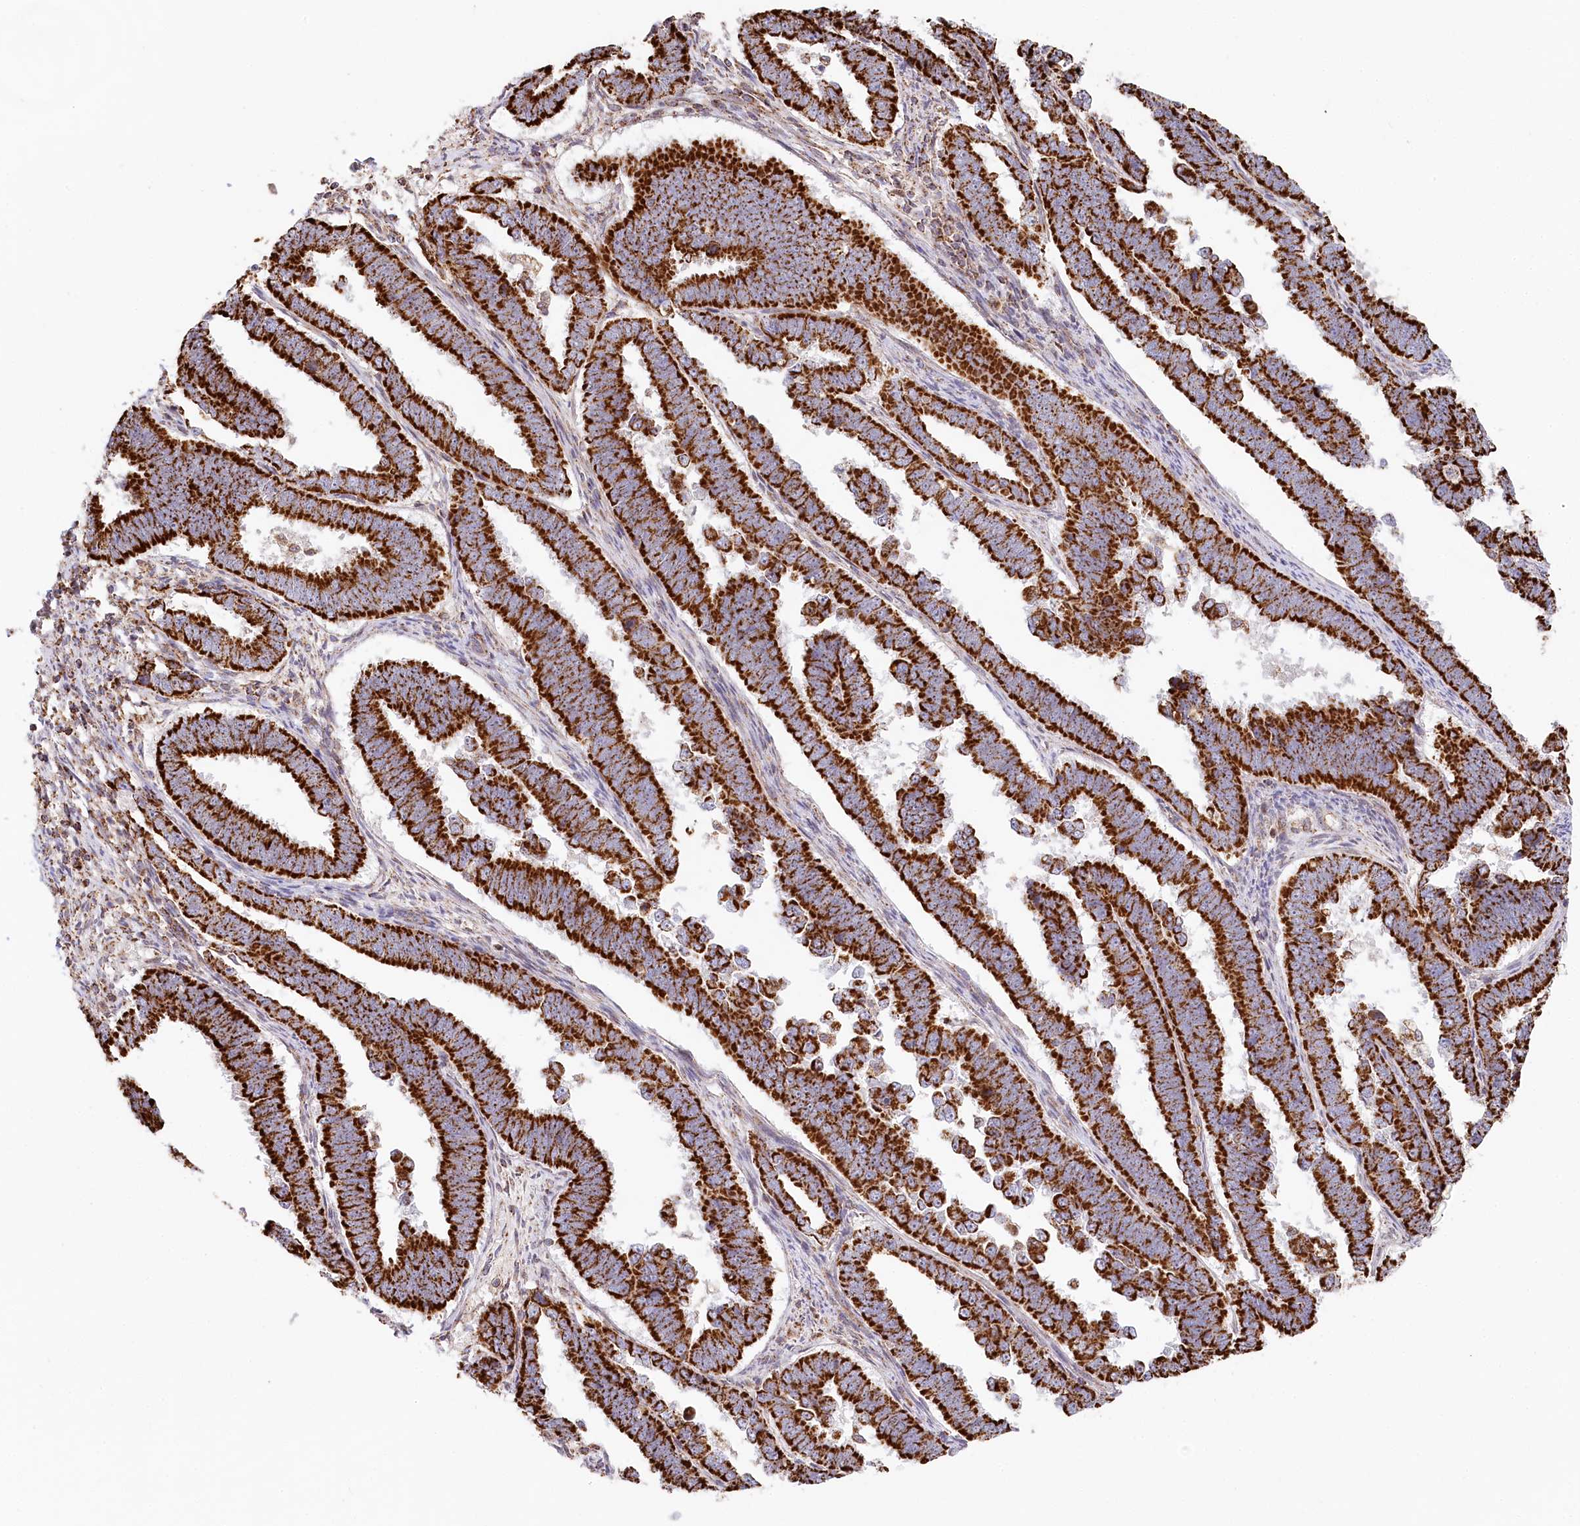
{"staining": {"intensity": "strong", "quantity": ">75%", "location": "cytoplasmic/membranous"}, "tissue": "endometrial cancer", "cell_type": "Tumor cells", "image_type": "cancer", "snomed": [{"axis": "morphology", "description": "Adenocarcinoma, NOS"}, {"axis": "topography", "description": "Endometrium"}], "caption": "A brown stain shows strong cytoplasmic/membranous positivity of a protein in human adenocarcinoma (endometrial) tumor cells. Nuclei are stained in blue.", "gene": "UMPS", "patient": {"sex": "female", "age": 75}}